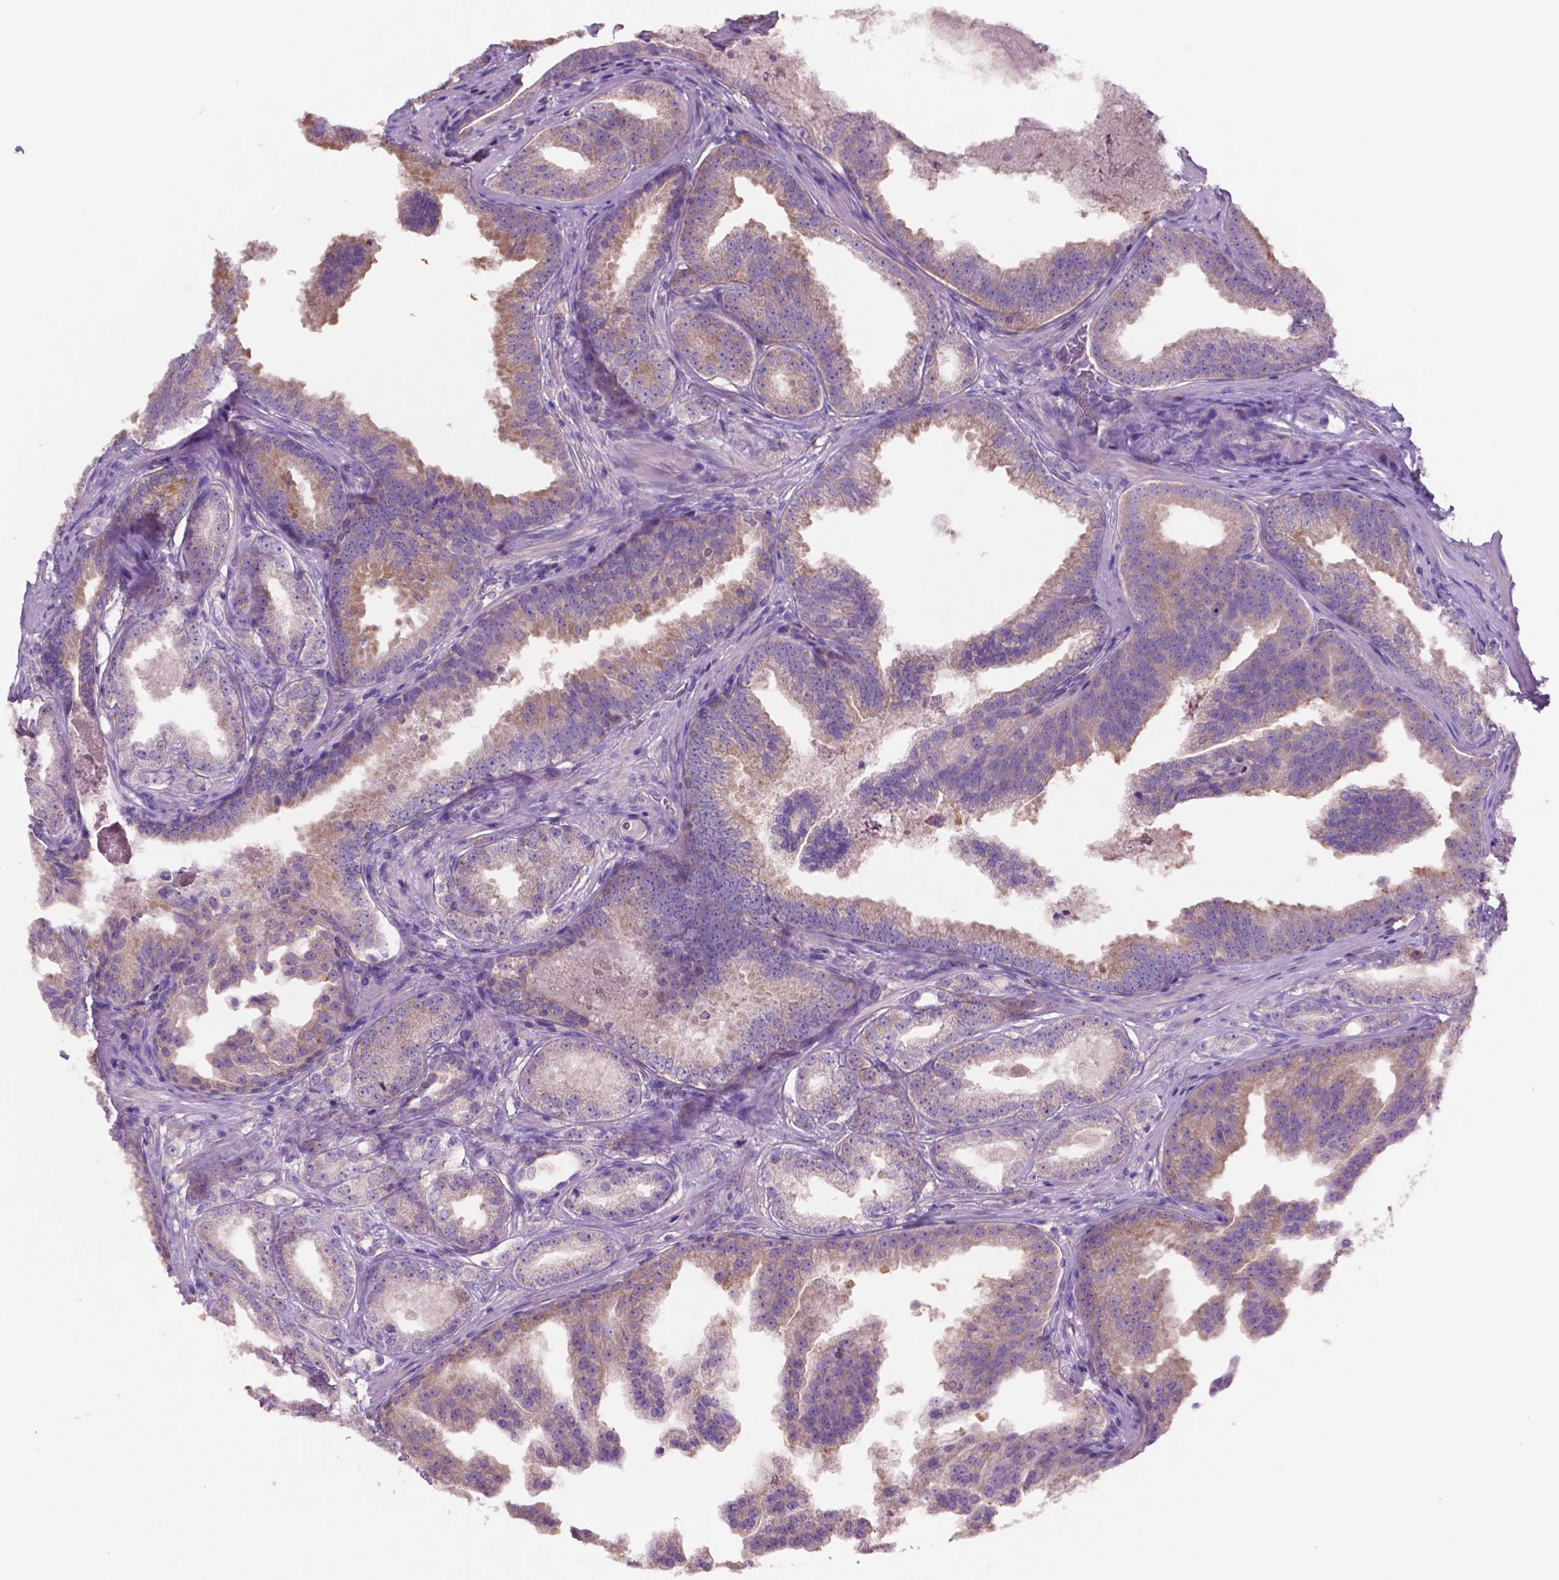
{"staining": {"intensity": "weak", "quantity": "25%-75%", "location": "cytoplasmic/membranous"}, "tissue": "prostate cancer", "cell_type": "Tumor cells", "image_type": "cancer", "snomed": [{"axis": "morphology", "description": "Adenocarcinoma, Low grade"}, {"axis": "topography", "description": "Prostate"}], "caption": "Immunohistochemical staining of human prostate cancer (adenocarcinoma (low-grade)) displays low levels of weak cytoplasmic/membranous protein positivity in about 25%-75% of tumor cells.", "gene": "PRPS2", "patient": {"sex": "male", "age": 65}}